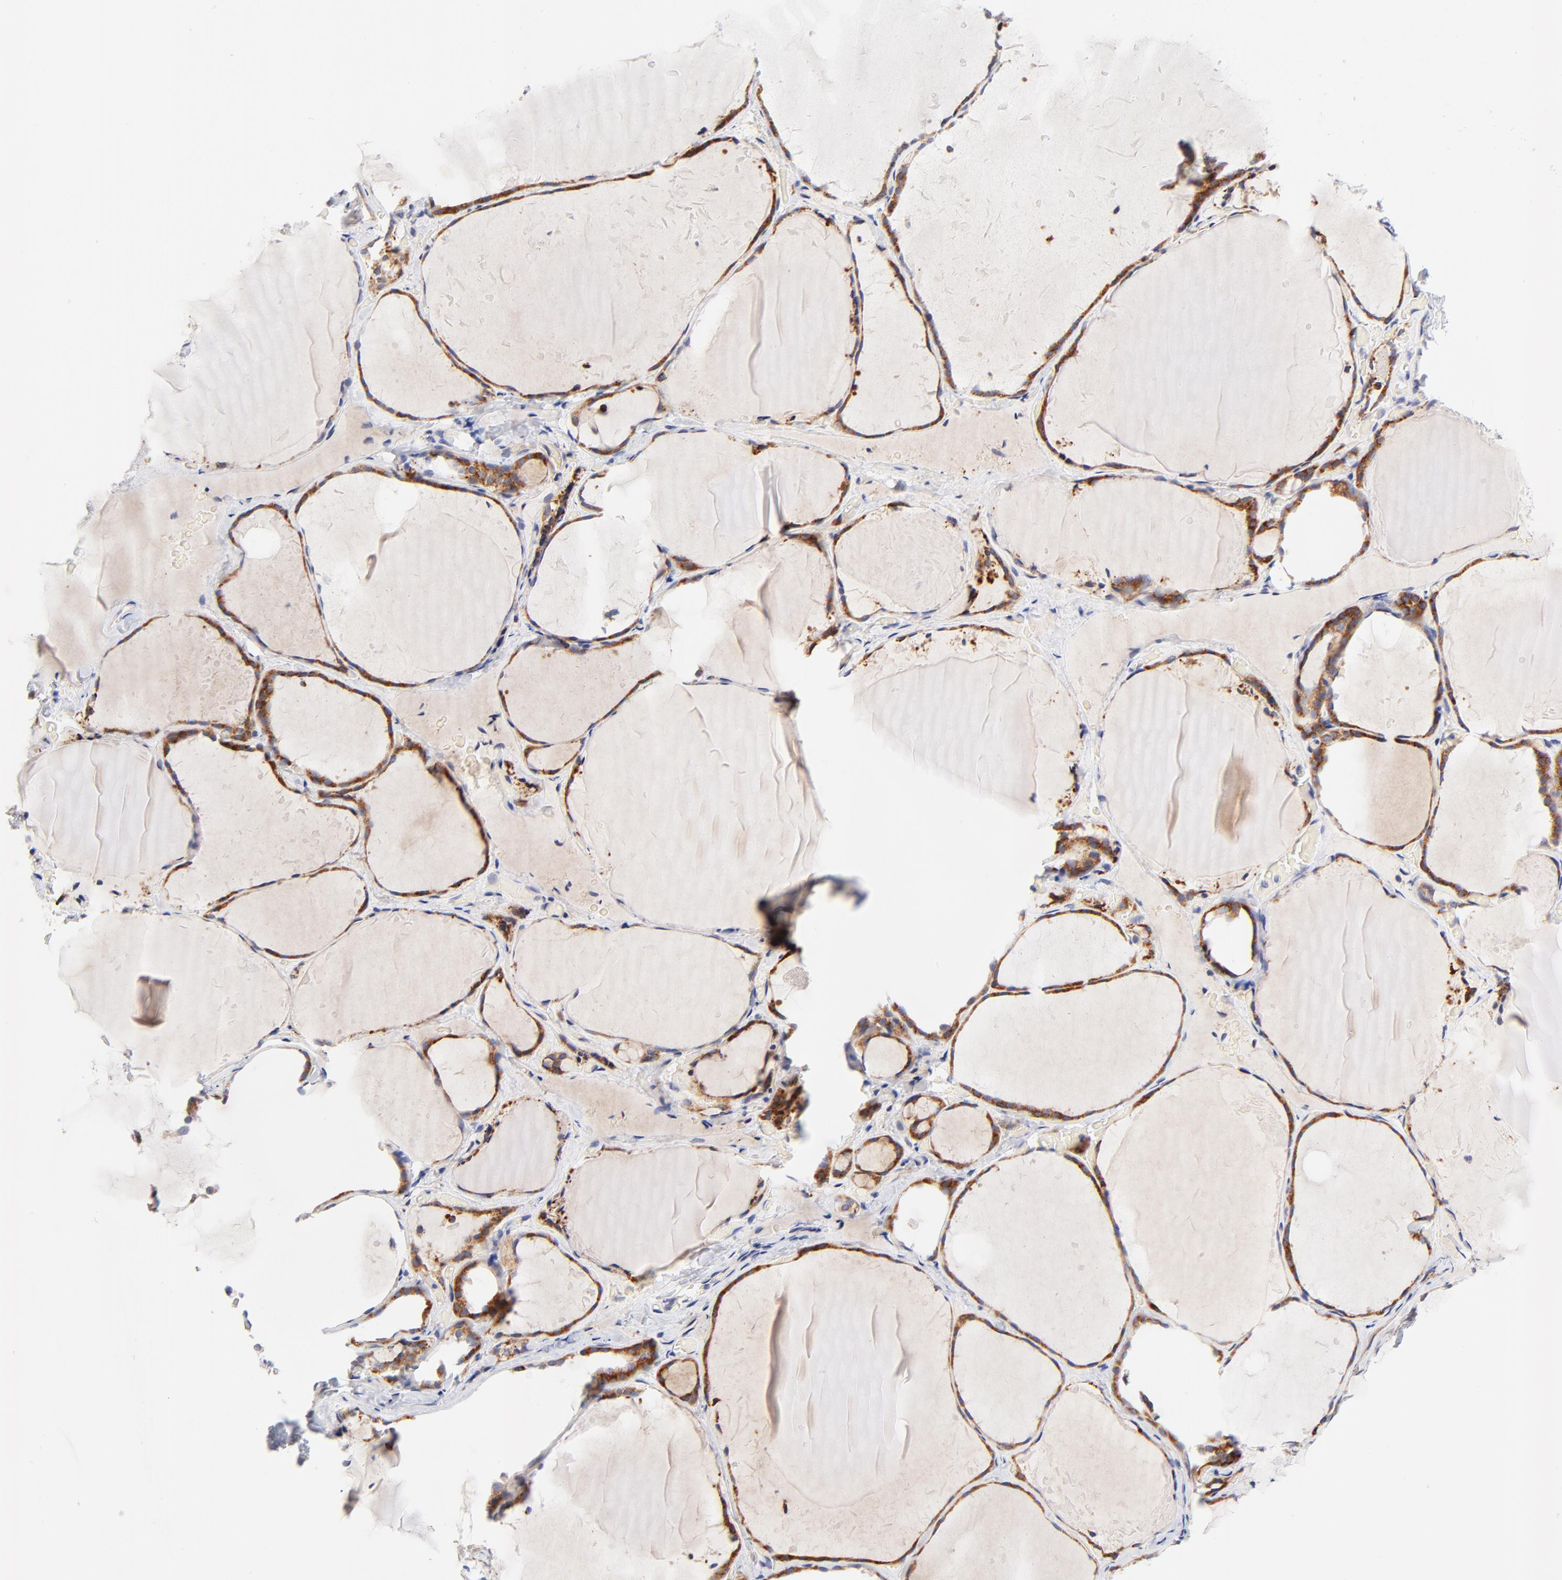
{"staining": {"intensity": "strong", "quantity": ">75%", "location": "cytoplasmic/membranous"}, "tissue": "thyroid gland", "cell_type": "Glandular cells", "image_type": "normal", "snomed": [{"axis": "morphology", "description": "Normal tissue, NOS"}, {"axis": "topography", "description": "Thyroid gland"}], "caption": "This photomicrograph demonstrates immunohistochemistry (IHC) staining of normal thyroid gland, with high strong cytoplasmic/membranous expression in approximately >75% of glandular cells.", "gene": "AFF2", "patient": {"sex": "female", "age": 22}}